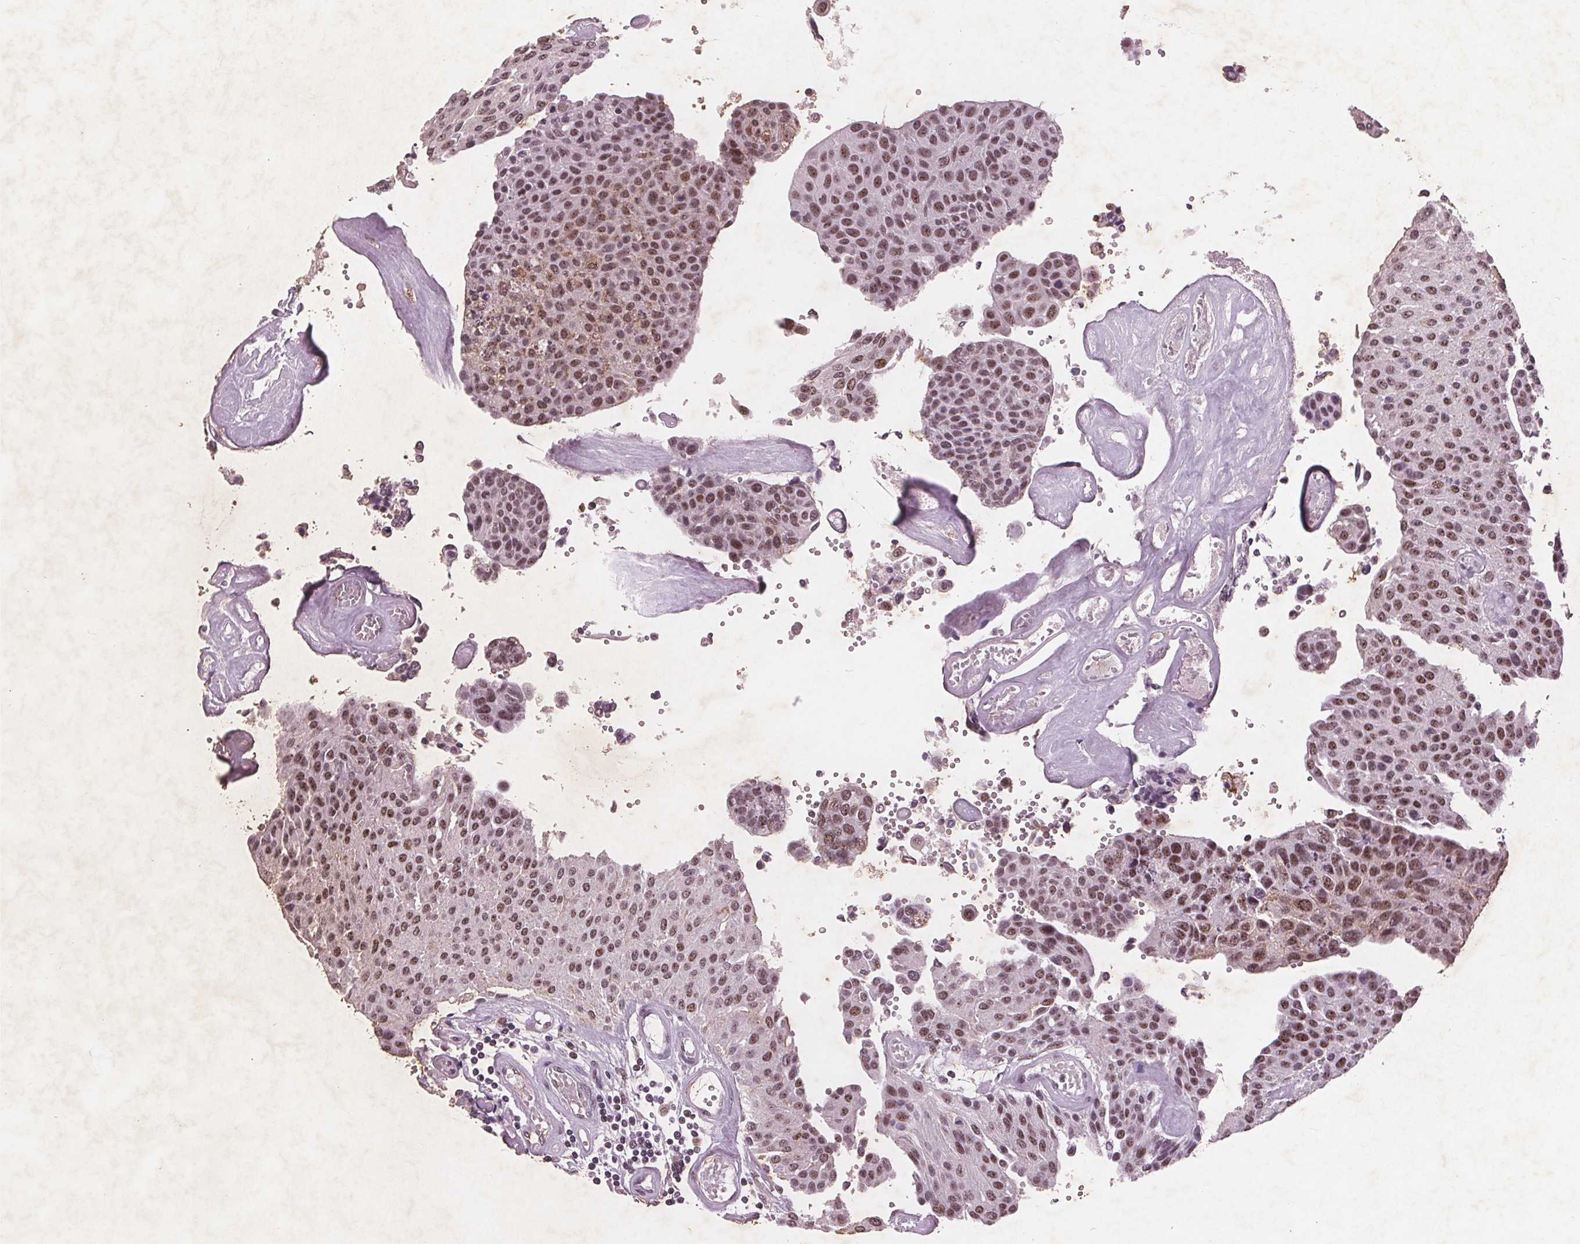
{"staining": {"intensity": "moderate", "quantity": ">75%", "location": "nuclear"}, "tissue": "urothelial cancer", "cell_type": "Tumor cells", "image_type": "cancer", "snomed": [{"axis": "morphology", "description": "Urothelial carcinoma, NOS"}, {"axis": "topography", "description": "Urinary bladder"}], "caption": "Immunohistochemistry (DAB) staining of transitional cell carcinoma demonstrates moderate nuclear protein expression in approximately >75% of tumor cells.", "gene": "RPS6KA2", "patient": {"sex": "male", "age": 55}}